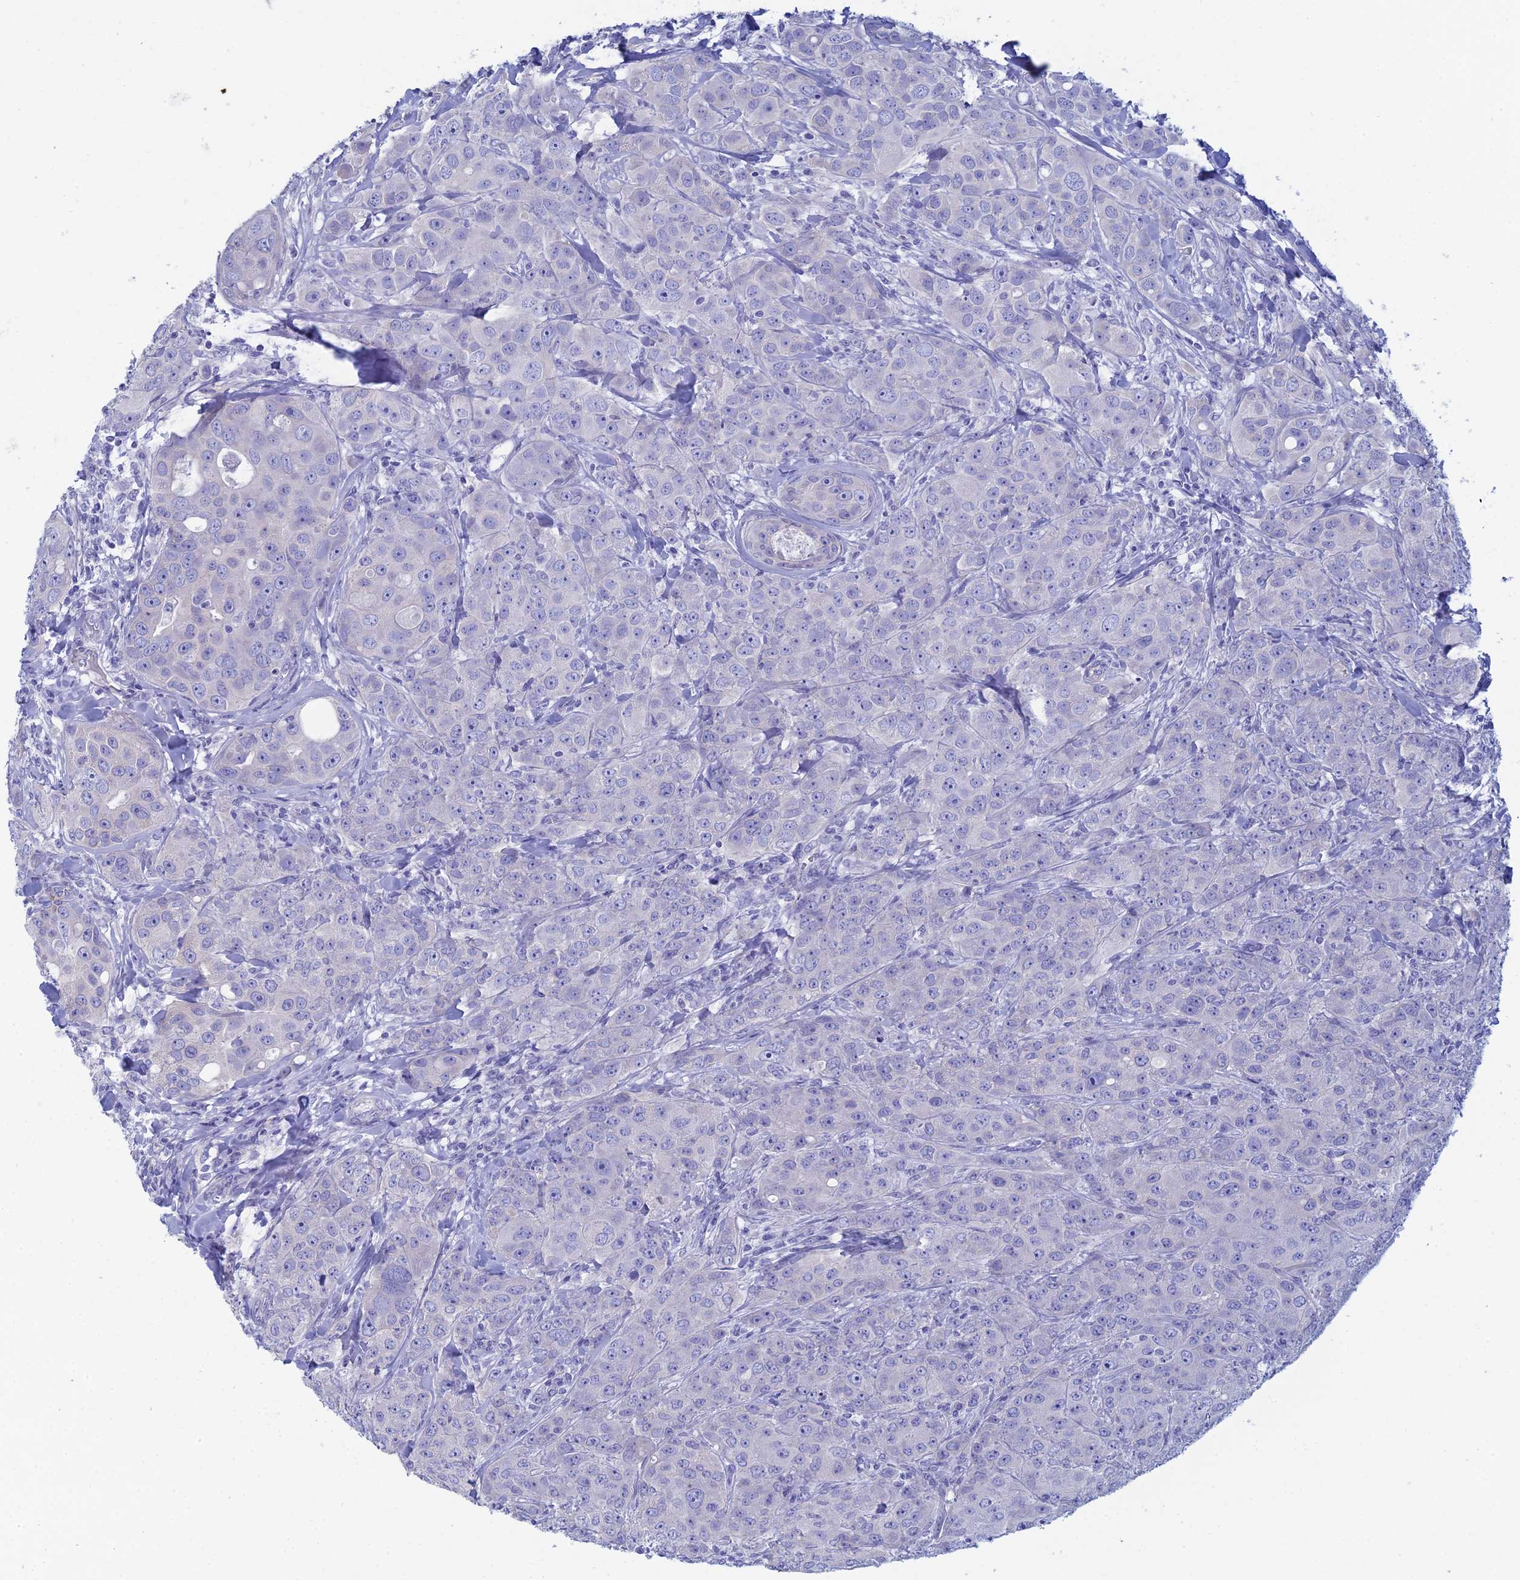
{"staining": {"intensity": "negative", "quantity": "none", "location": "none"}, "tissue": "breast cancer", "cell_type": "Tumor cells", "image_type": "cancer", "snomed": [{"axis": "morphology", "description": "Duct carcinoma"}, {"axis": "topography", "description": "Breast"}], "caption": "Tumor cells show no significant protein staining in infiltrating ductal carcinoma (breast). (DAB (3,3'-diaminobenzidine) immunohistochemistry (IHC), high magnification).", "gene": "PCDHA8", "patient": {"sex": "female", "age": 43}}